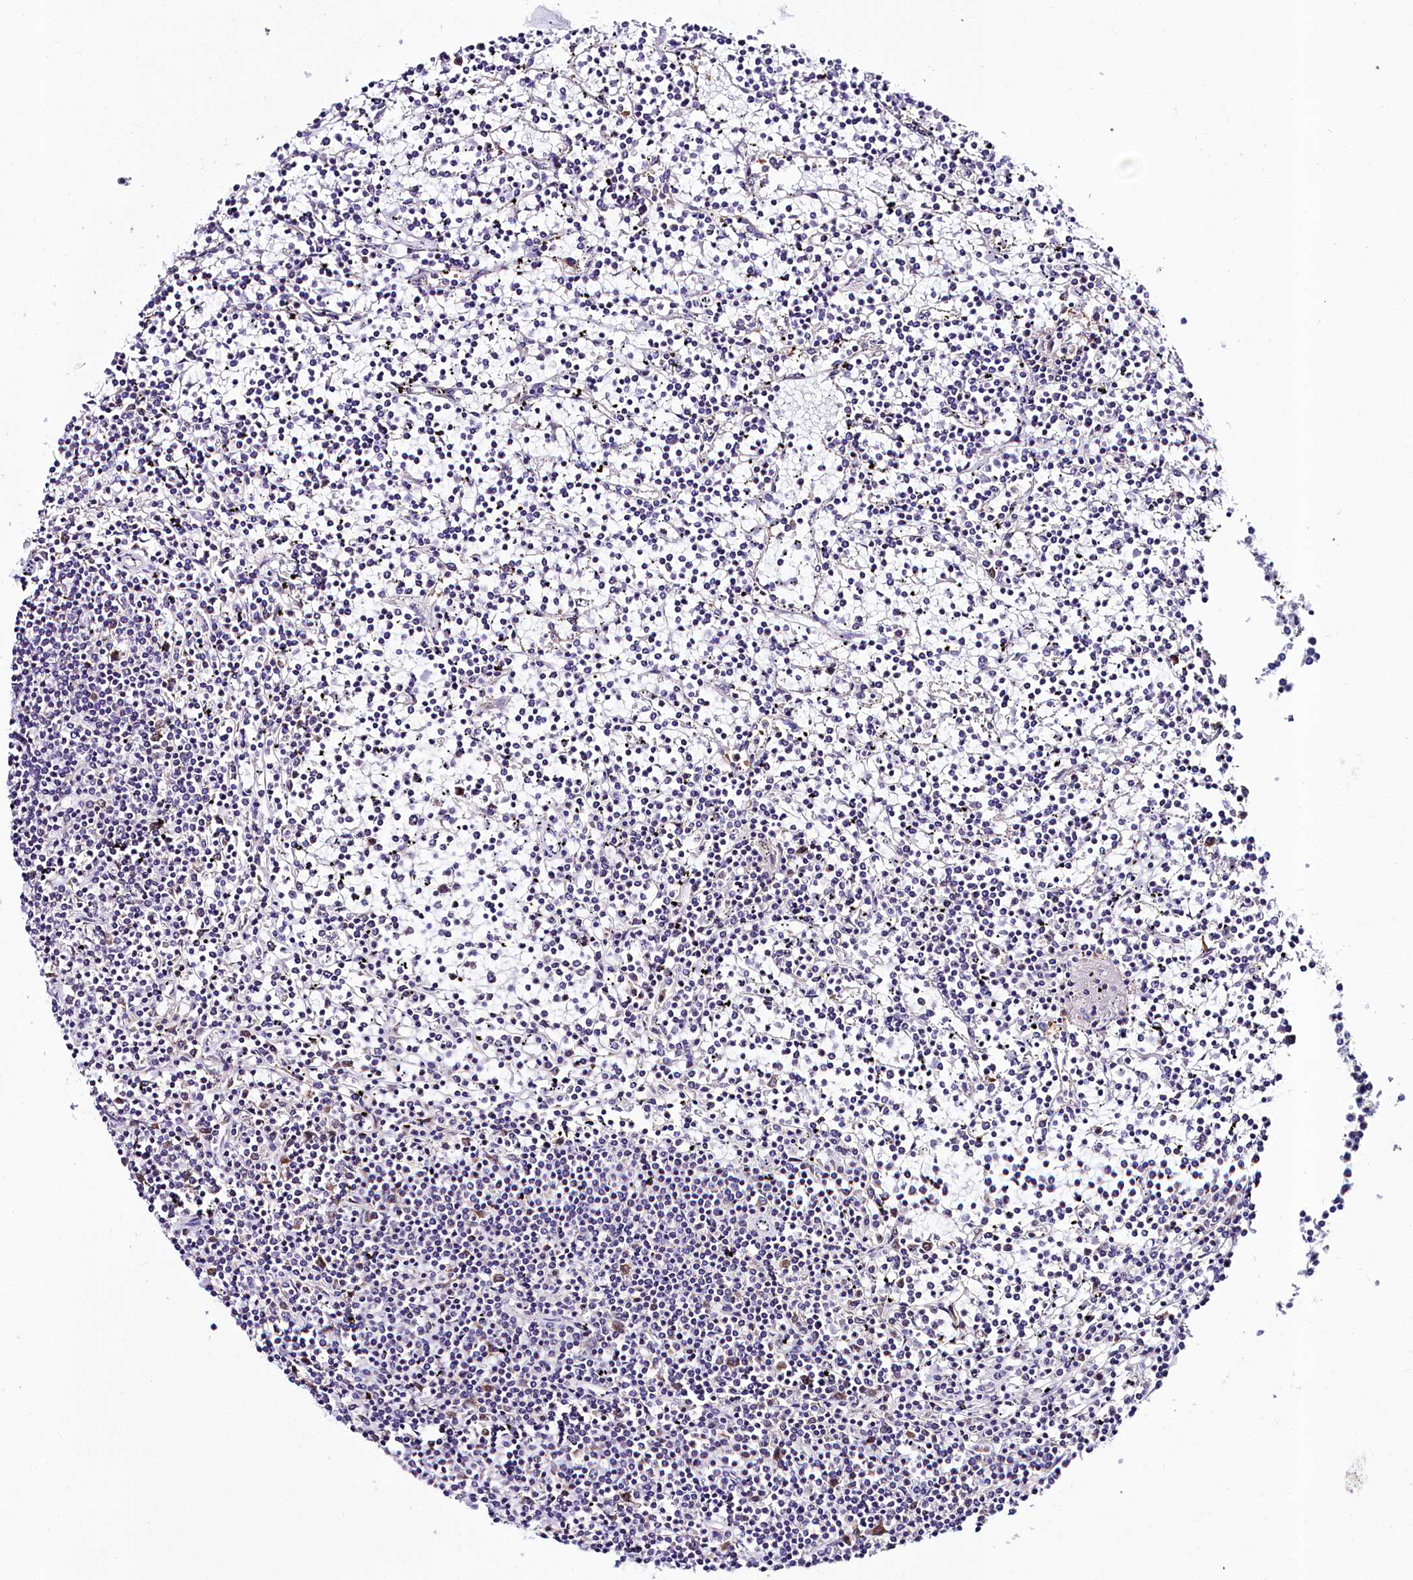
{"staining": {"intensity": "negative", "quantity": "none", "location": "none"}, "tissue": "lymphoma", "cell_type": "Tumor cells", "image_type": "cancer", "snomed": [{"axis": "morphology", "description": "Malignant lymphoma, non-Hodgkin's type, Low grade"}, {"axis": "topography", "description": "Spleen"}], "caption": "Malignant lymphoma, non-Hodgkin's type (low-grade) was stained to show a protein in brown. There is no significant staining in tumor cells.", "gene": "ABHD5", "patient": {"sex": "female", "age": 19}}